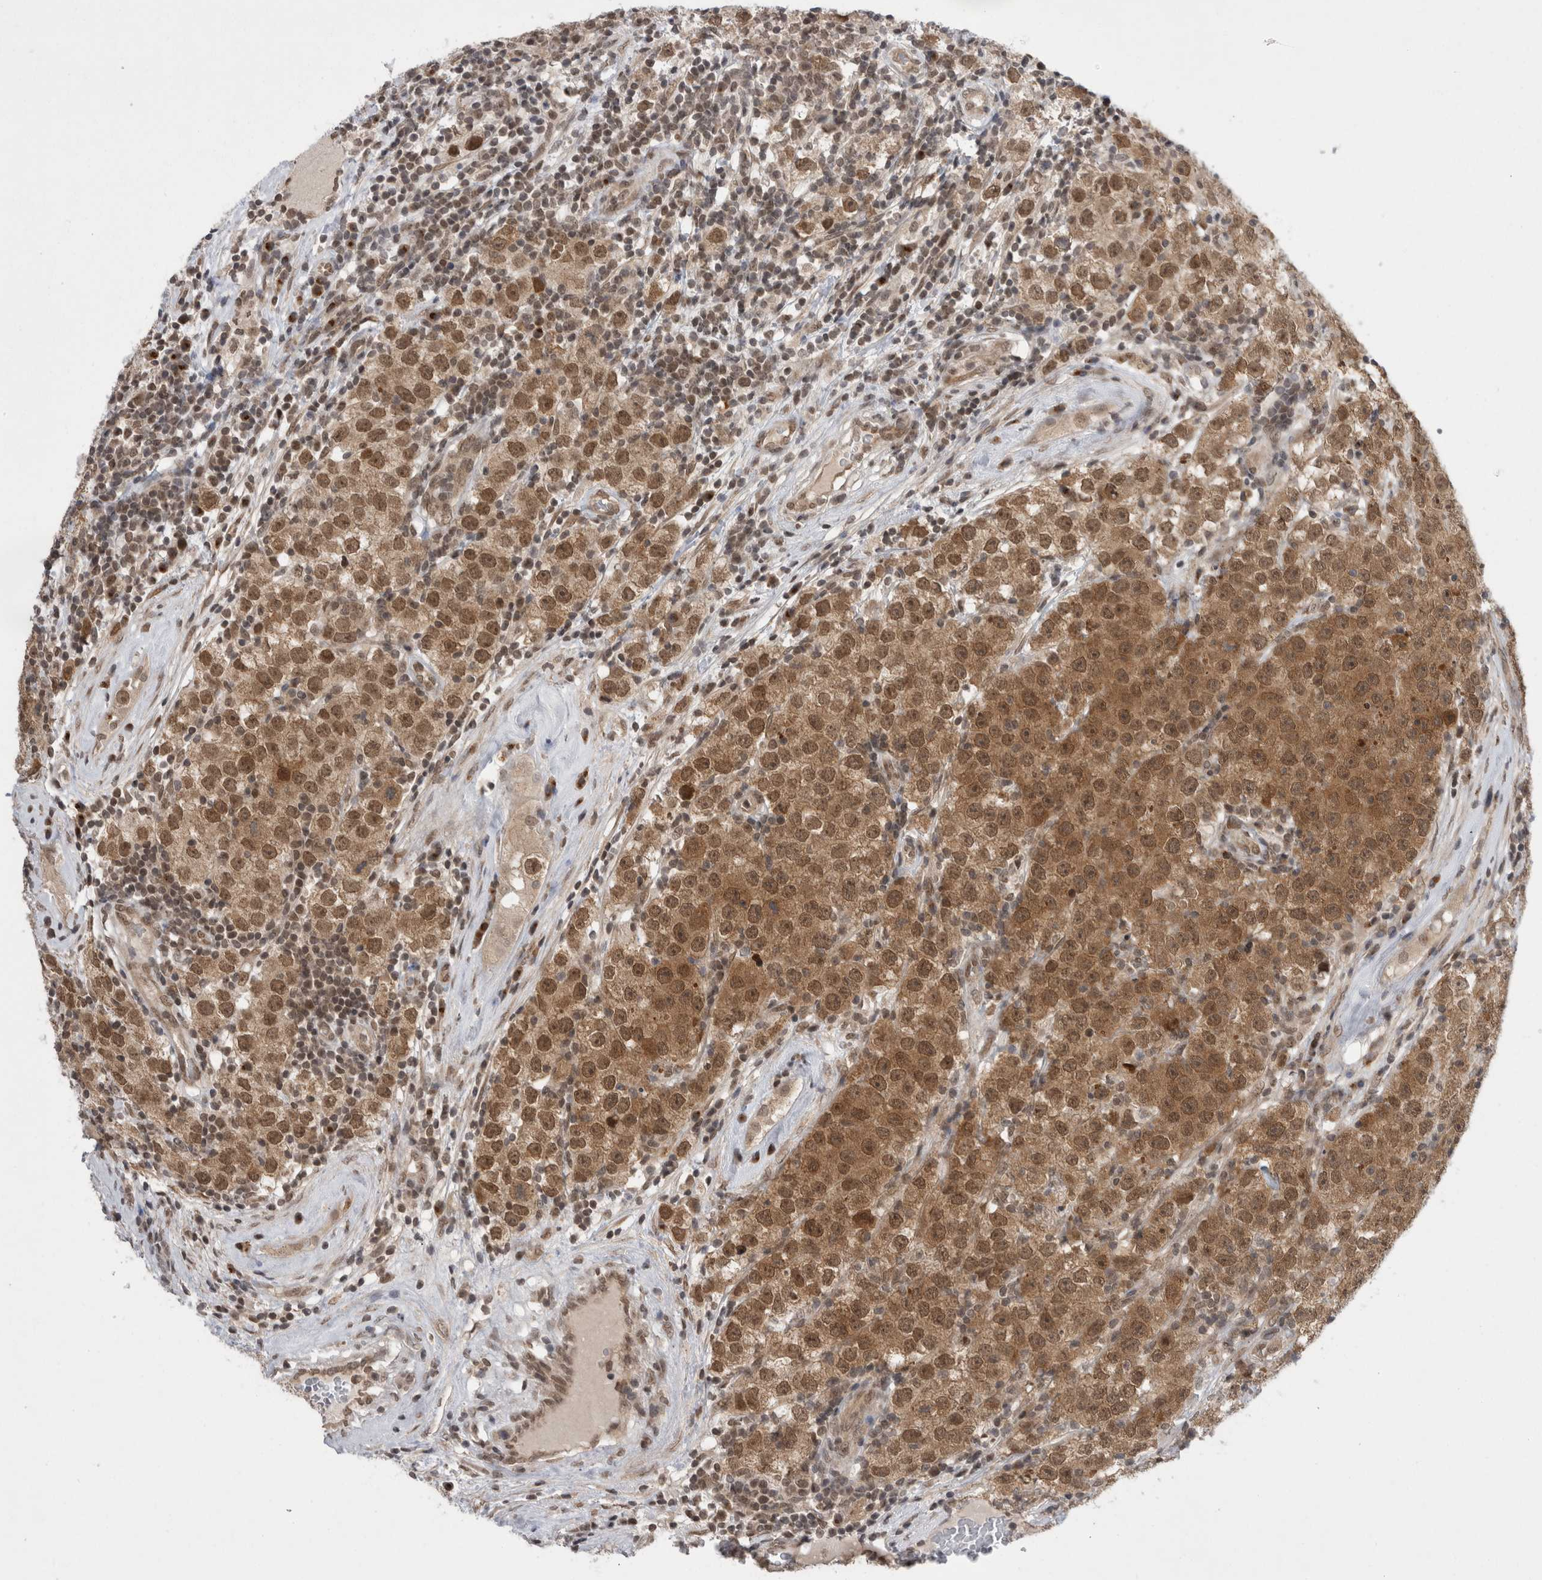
{"staining": {"intensity": "moderate", "quantity": ">75%", "location": "cytoplasmic/membranous,nuclear"}, "tissue": "testis cancer", "cell_type": "Tumor cells", "image_type": "cancer", "snomed": [{"axis": "morphology", "description": "Seminoma, NOS"}, {"axis": "morphology", "description": "Carcinoma, Embryonal, NOS"}, {"axis": "topography", "description": "Testis"}], "caption": "Immunohistochemical staining of human testis seminoma exhibits medium levels of moderate cytoplasmic/membranous and nuclear expression in about >75% of tumor cells.", "gene": "ZNF341", "patient": {"sex": "male", "age": 28}}